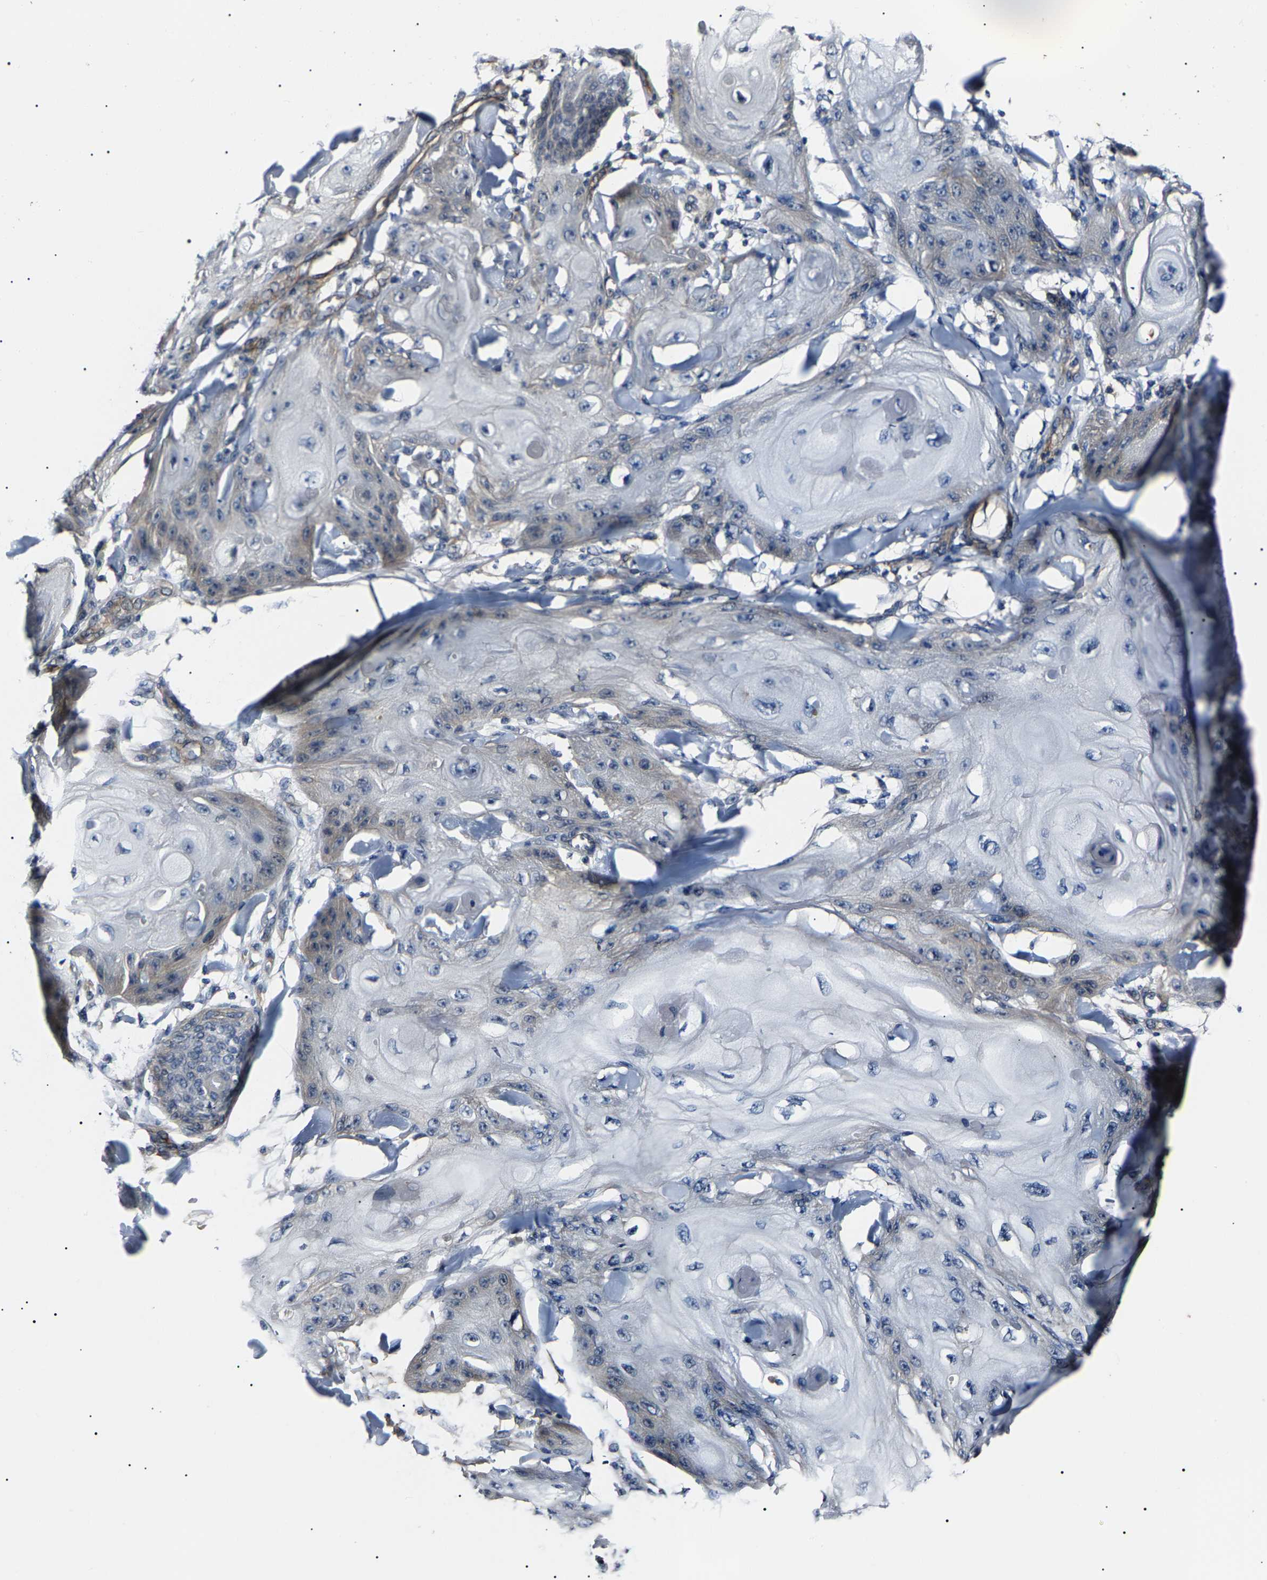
{"staining": {"intensity": "weak", "quantity": "<25%", "location": "cytoplasmic/membranous"}, "tissue": "skin cancer", "cell_type": "Tumor cells", "image_type": "cancer", "snomed": [{"axis": "morphology", "description": "Squamous cell carcinoma, NOS"}, {"axis": "topography", "description": "Skin"}], "caption": "A high-resolution micrograph shows immunohistochemistry staining of squamous cell carcinoma (skin), which exhibits no significant staining in tumor cells.", "gene": "KLHL42", "patient": {"sex": "male", "age": 74}}